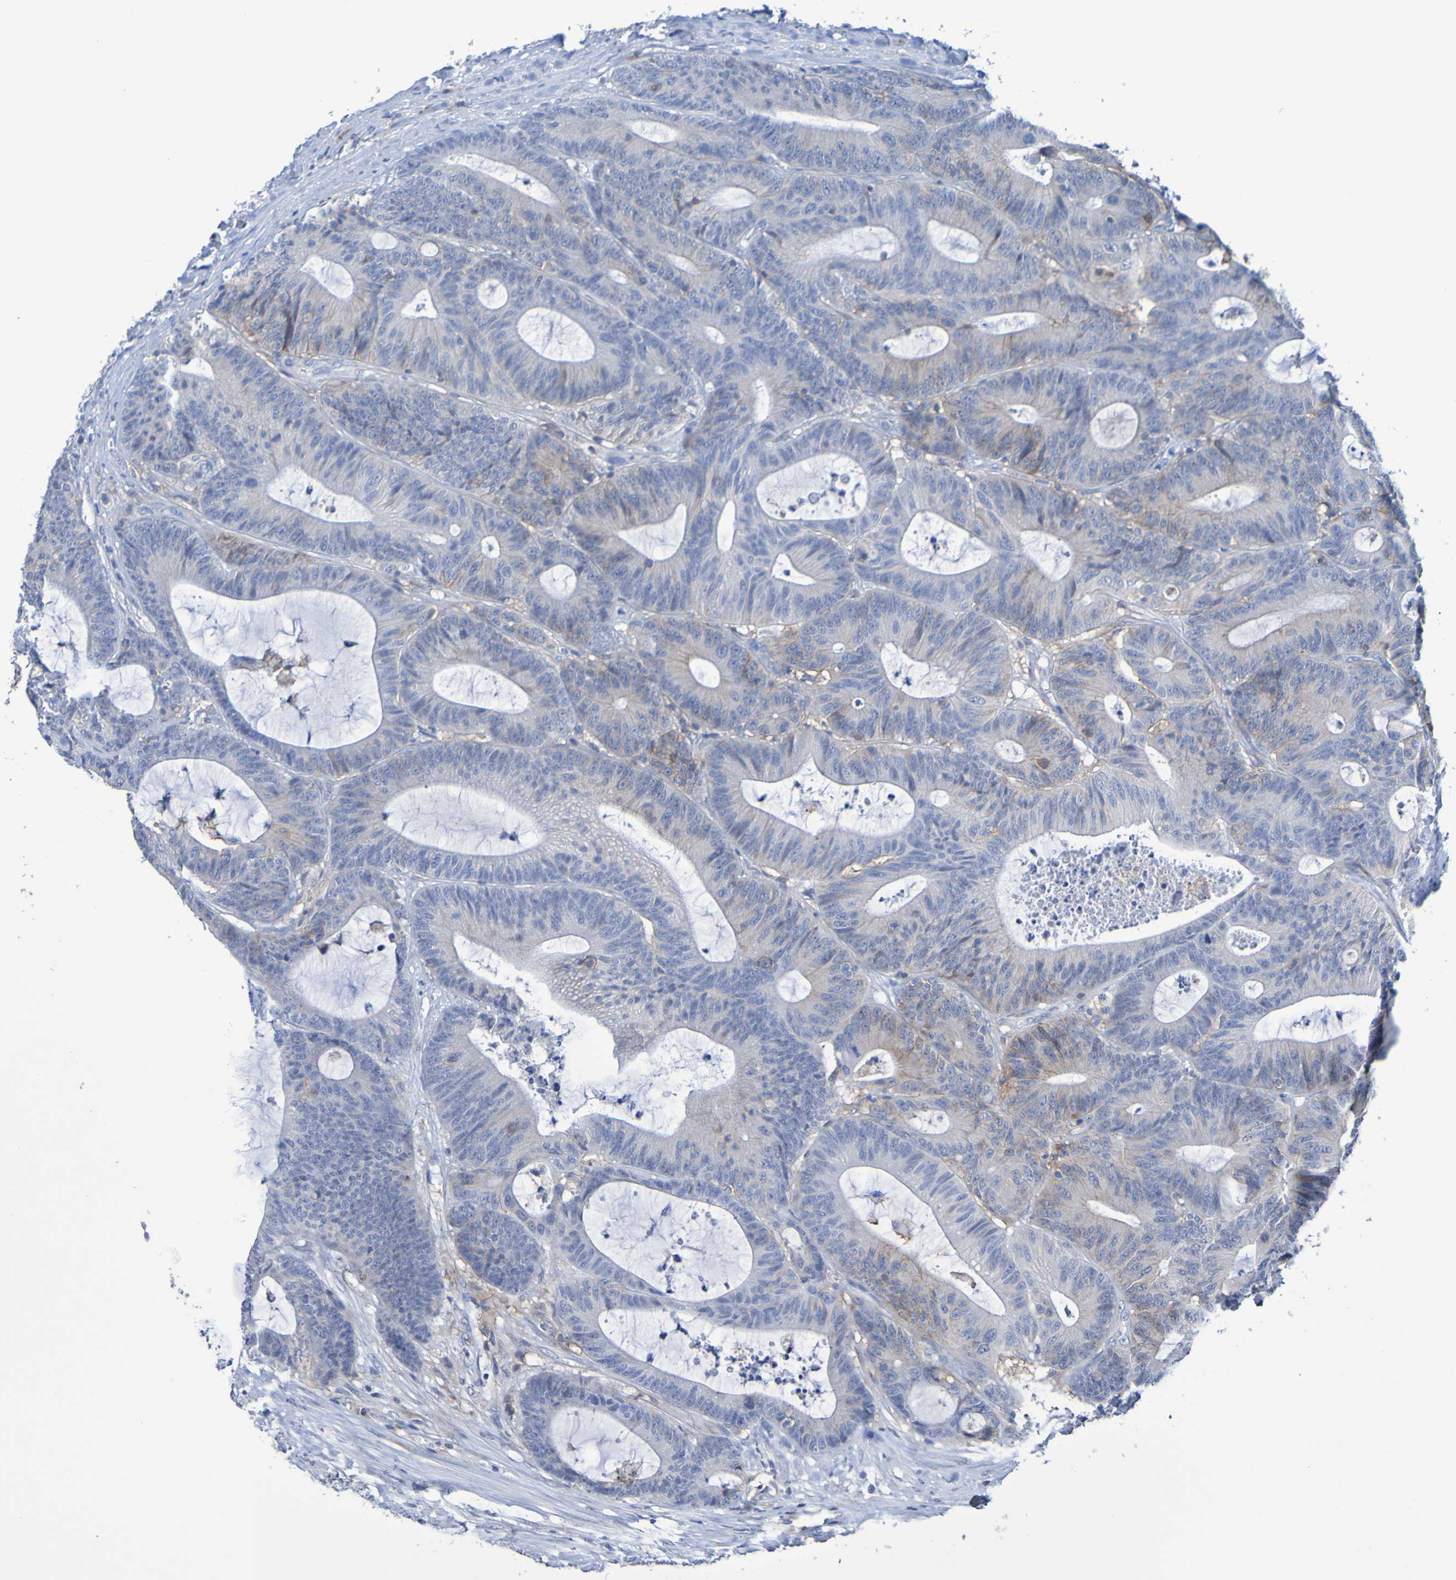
{"staining": {"intensity": "weak", "quantity": "<25%", "location": "cytoplasmic/membranous"}, "tissue": "colorectal cancer", "cell_type": "Tumor cells", "image_type": "cancer", "snomed": [{"axis": "morphology", "description": "Adenocarcinoma, NOS"}, {"axis": "topography", "description": "Colon"}], "caption": "An immunohistochemistry image of adenocarcinoma (colorectal) is shown. There is no staining in tumor cells of adenocarcinoma (colorectal).", "gene": "SLC3A2", "patient": {"sex": "female", "age": 84}}